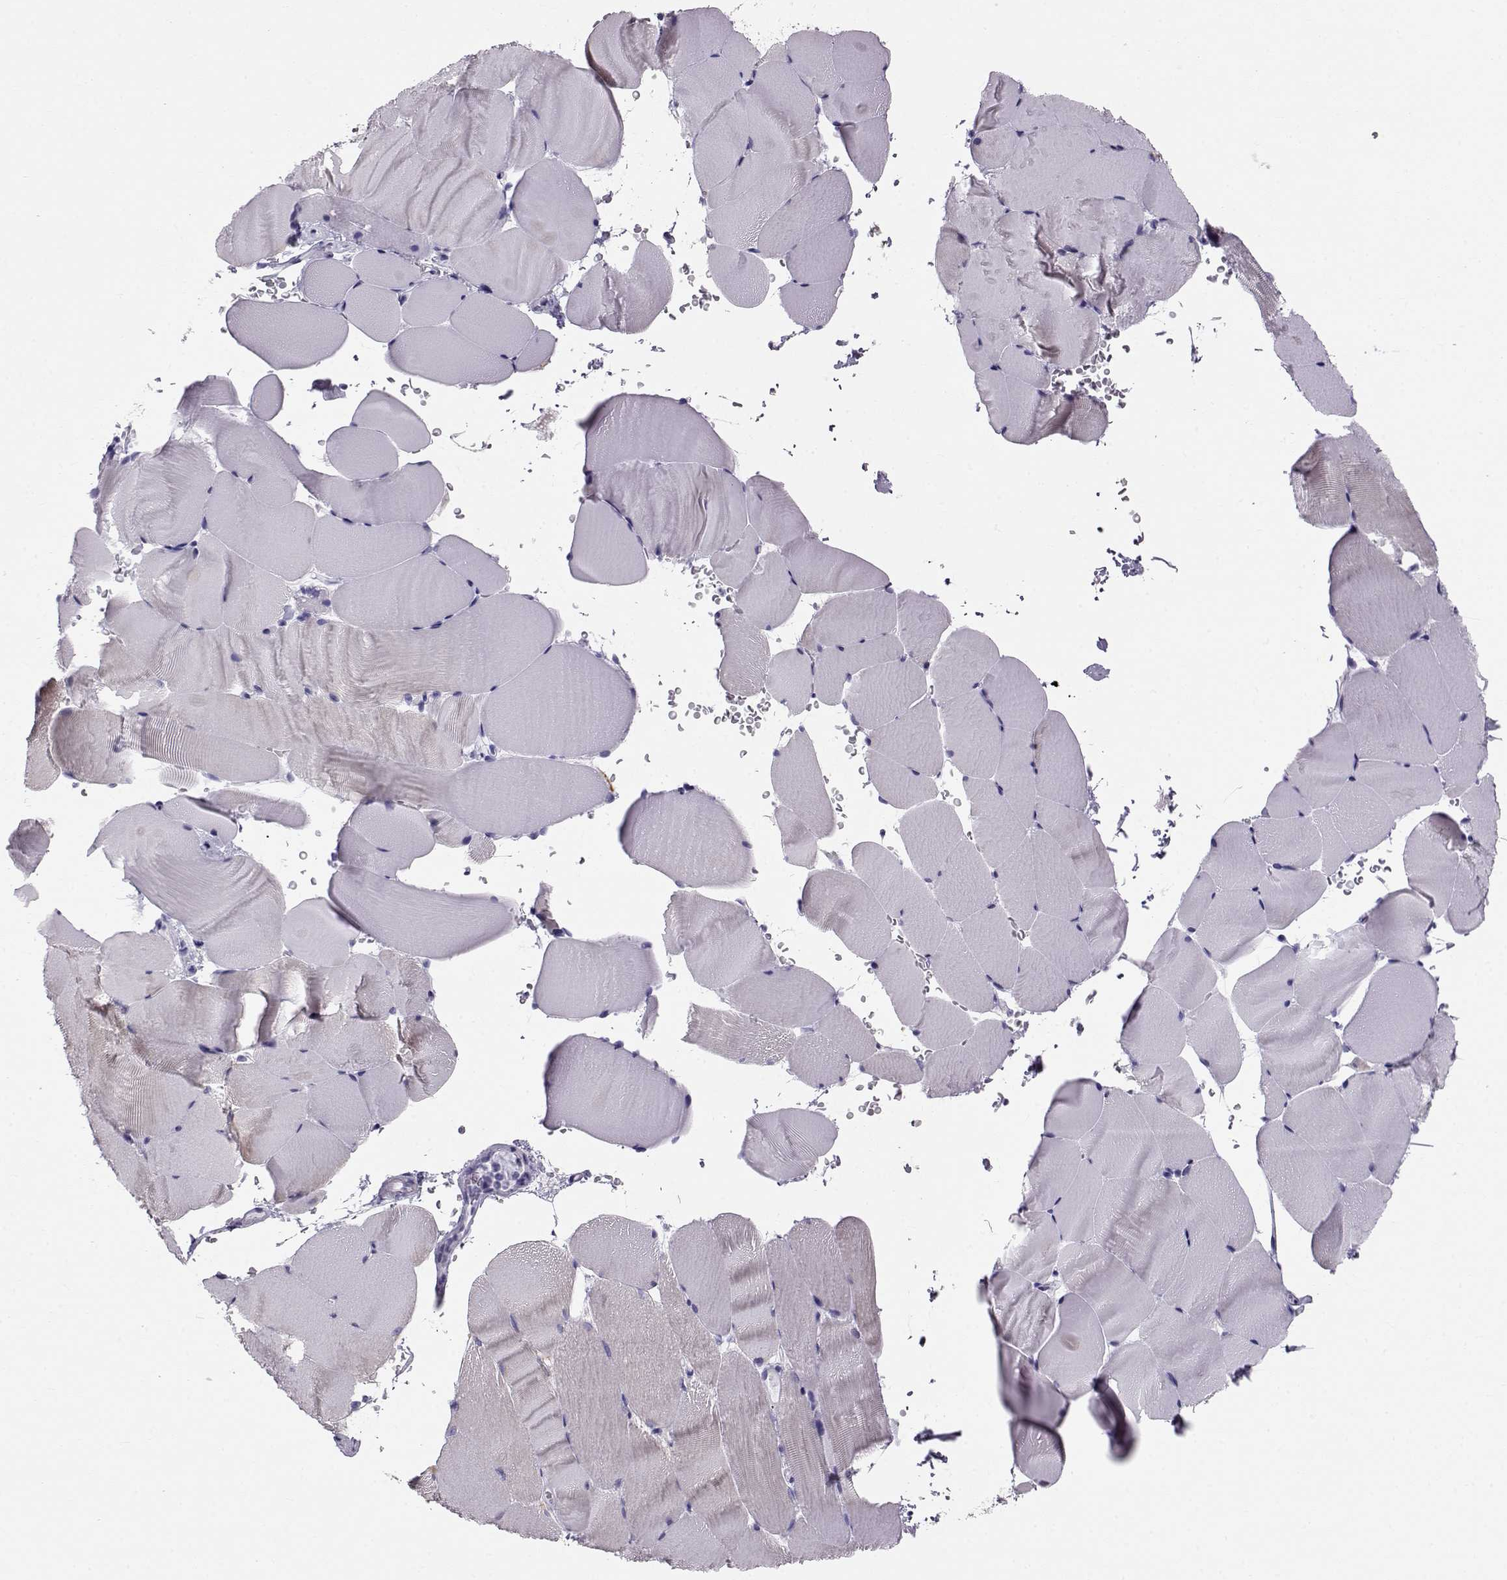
{"staining": {"intensity": "negative", "quantity": "none", "location": "none"}, "tissue": "skeletal muscle", "cell_type": "Myocytes", "image_type": "normal", "snomed": [{"axis": "morphology", "description": "Normal tissue, NOS"}, {"axis": "topography", "description": "Skeletal muscle"}], "caption": "Immunohistochemistry (IHC) histopathology image of normal human skeletal muscle stained for a protein (brown), which demonstrates no positivity in myocytes.", "gene": "RD3", "patient": {"sex": "female", "age": 37}}